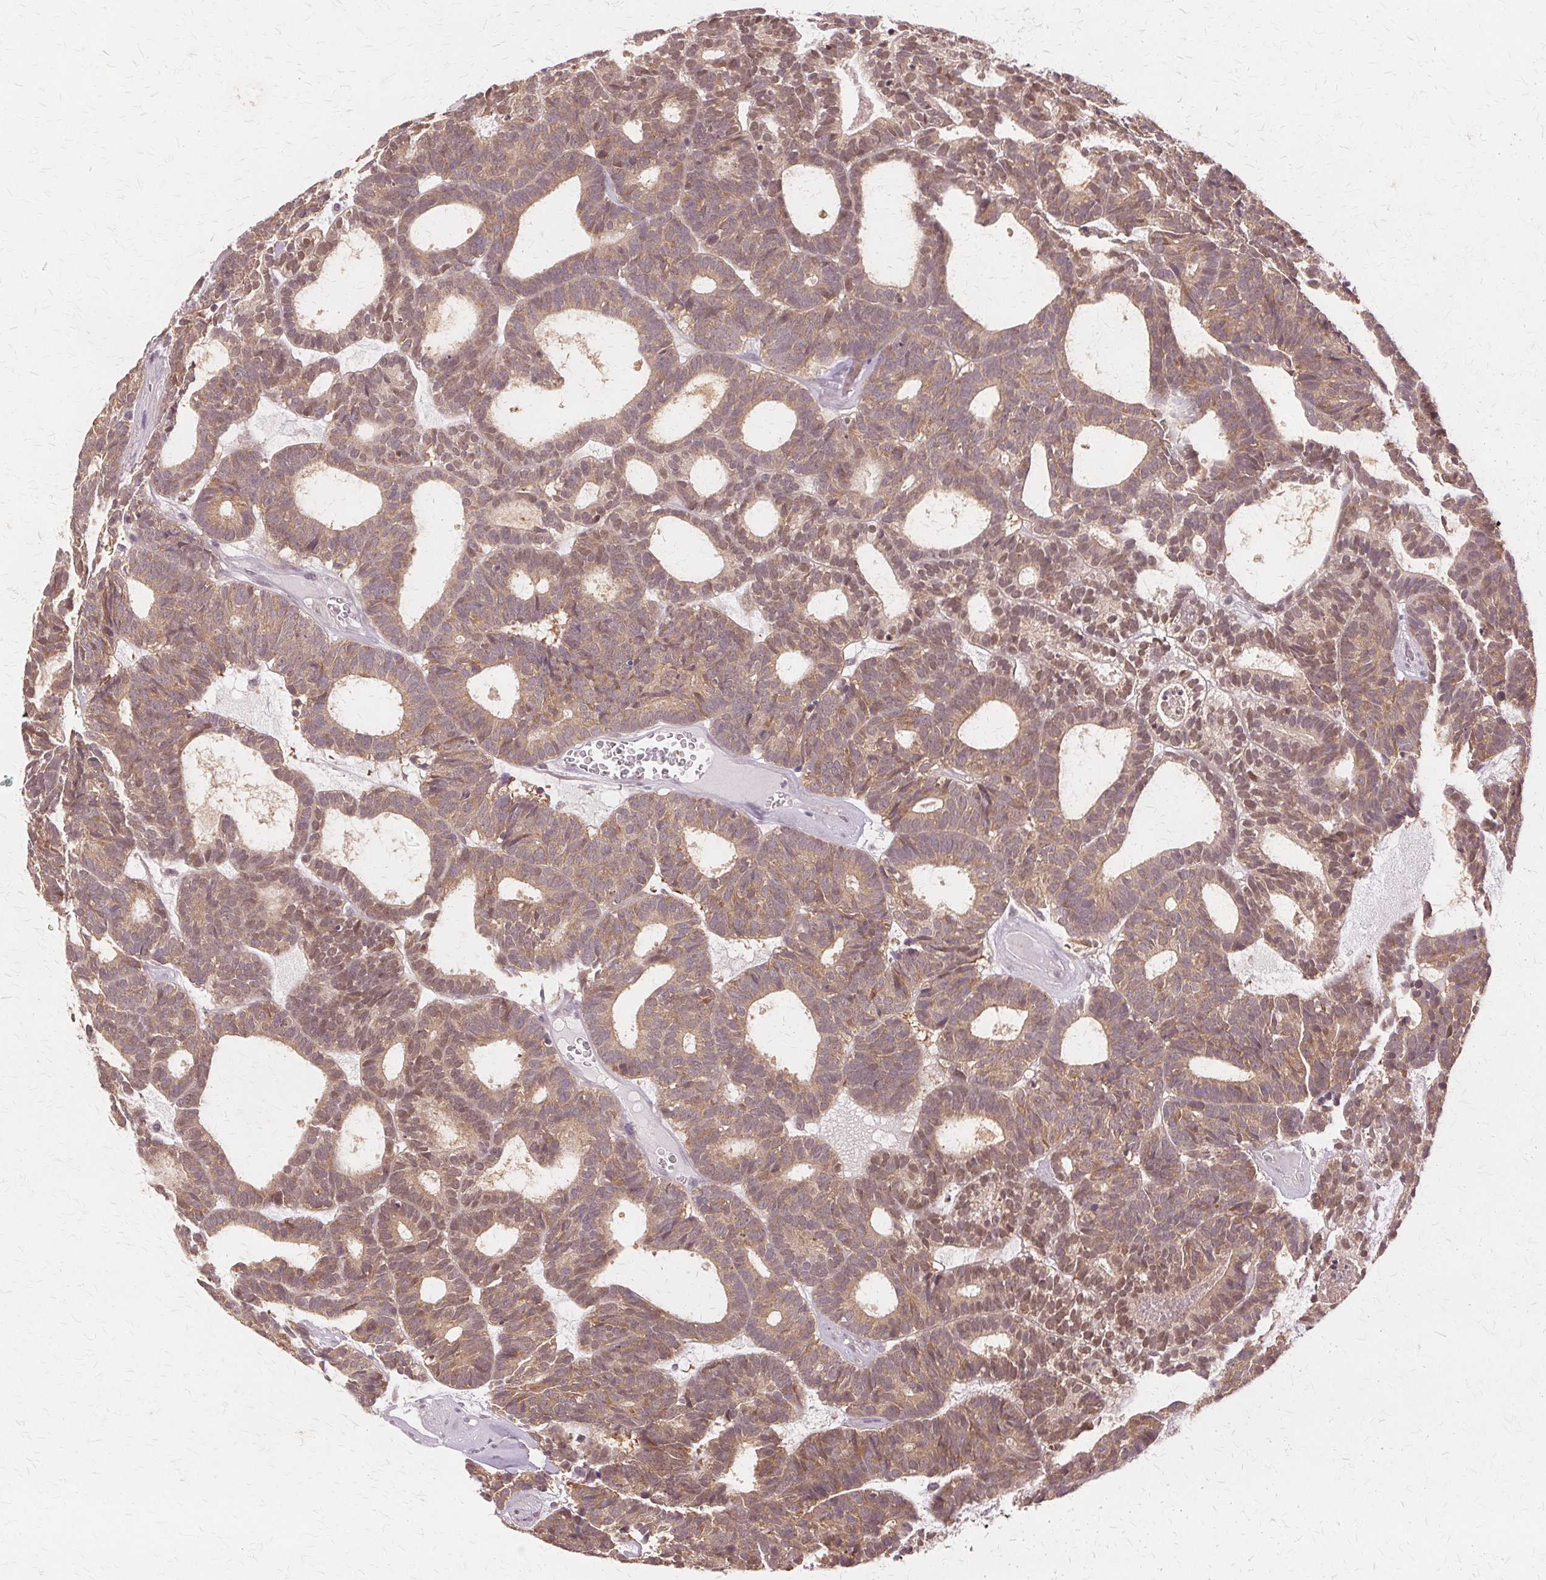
{"staining": {"intensity": "moderate", "quantity": ">75%", "location": "cytoplasmic/membranous,nuclear"}, "tissue": "head and neck cancer", "cell_type": "Tumor cells", "image_type": "cancer", "snomed": [{"axis": "morphology", "description": "Adenocarcinoma, NOS"}, {"axis": "topography", "description": "Head-Neck"}], "caption": "Moderate cytoplasmic/membranous and nuclear staining for a protein is appreciated in about >75% of tumor cells of adenocarcinoma (head and neck) using immunohistochemistry.", "gene": "PRMT5", "patient": {"sex": "female", "age": 81}}